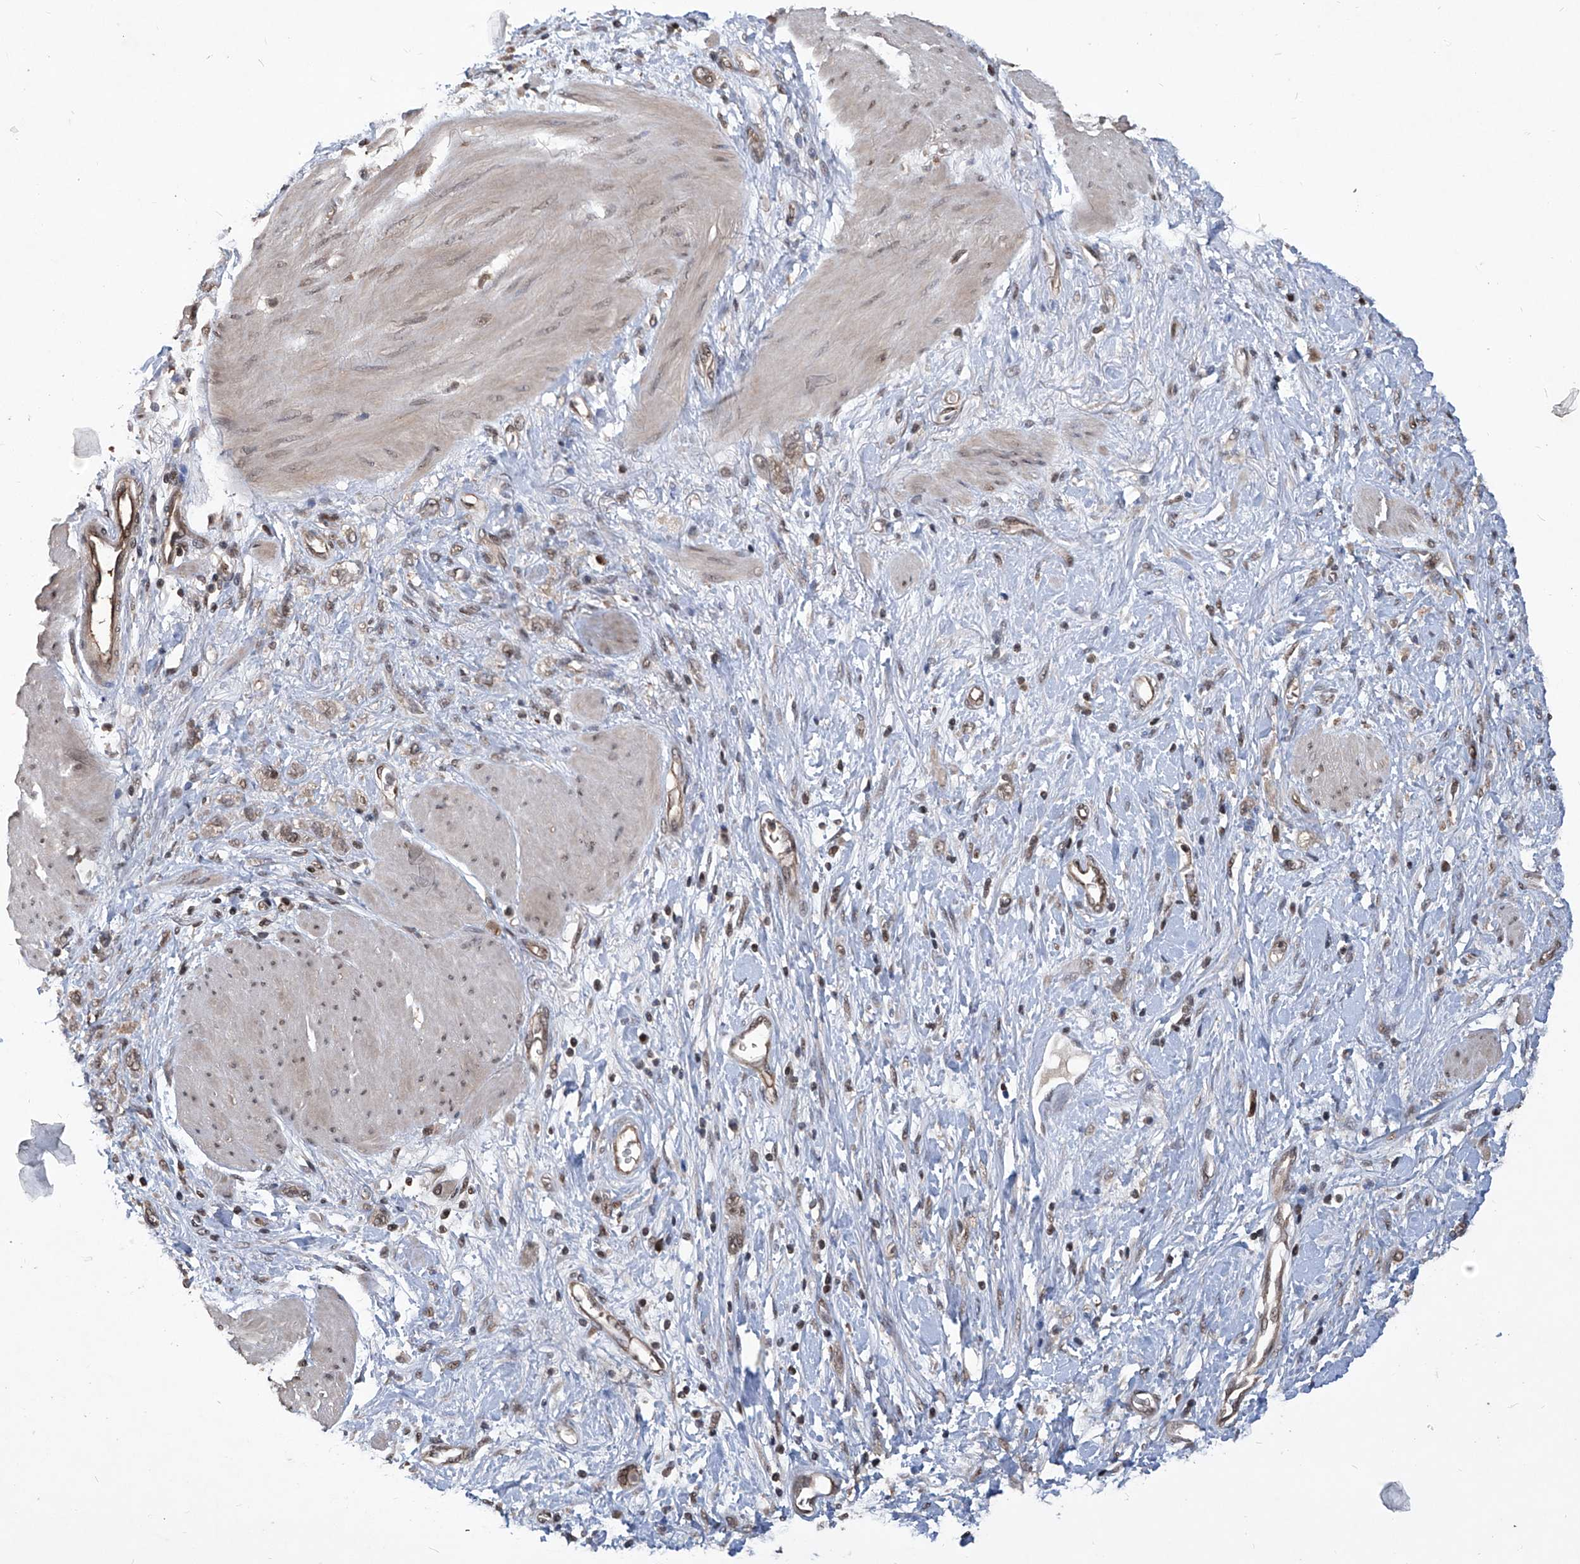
{"staining": {"intensity": "weak", "quantity": ">75%", "location": "nuclear"}, "tissue": "stomach cancer", "cell_type": "Tumor cells", "image_type": "cancer", "snomed": [{"axis": "morphology", "description": "Adenocarcinoma, NOS"}, {"axis": "topography", "description": "Stomach"}], "caption": "Stomach cancer stained with a protein marker exhibits weak staining in tumor cells.", "gene": "PSMB1", "patient": {"sex": "female", "age": 76}}